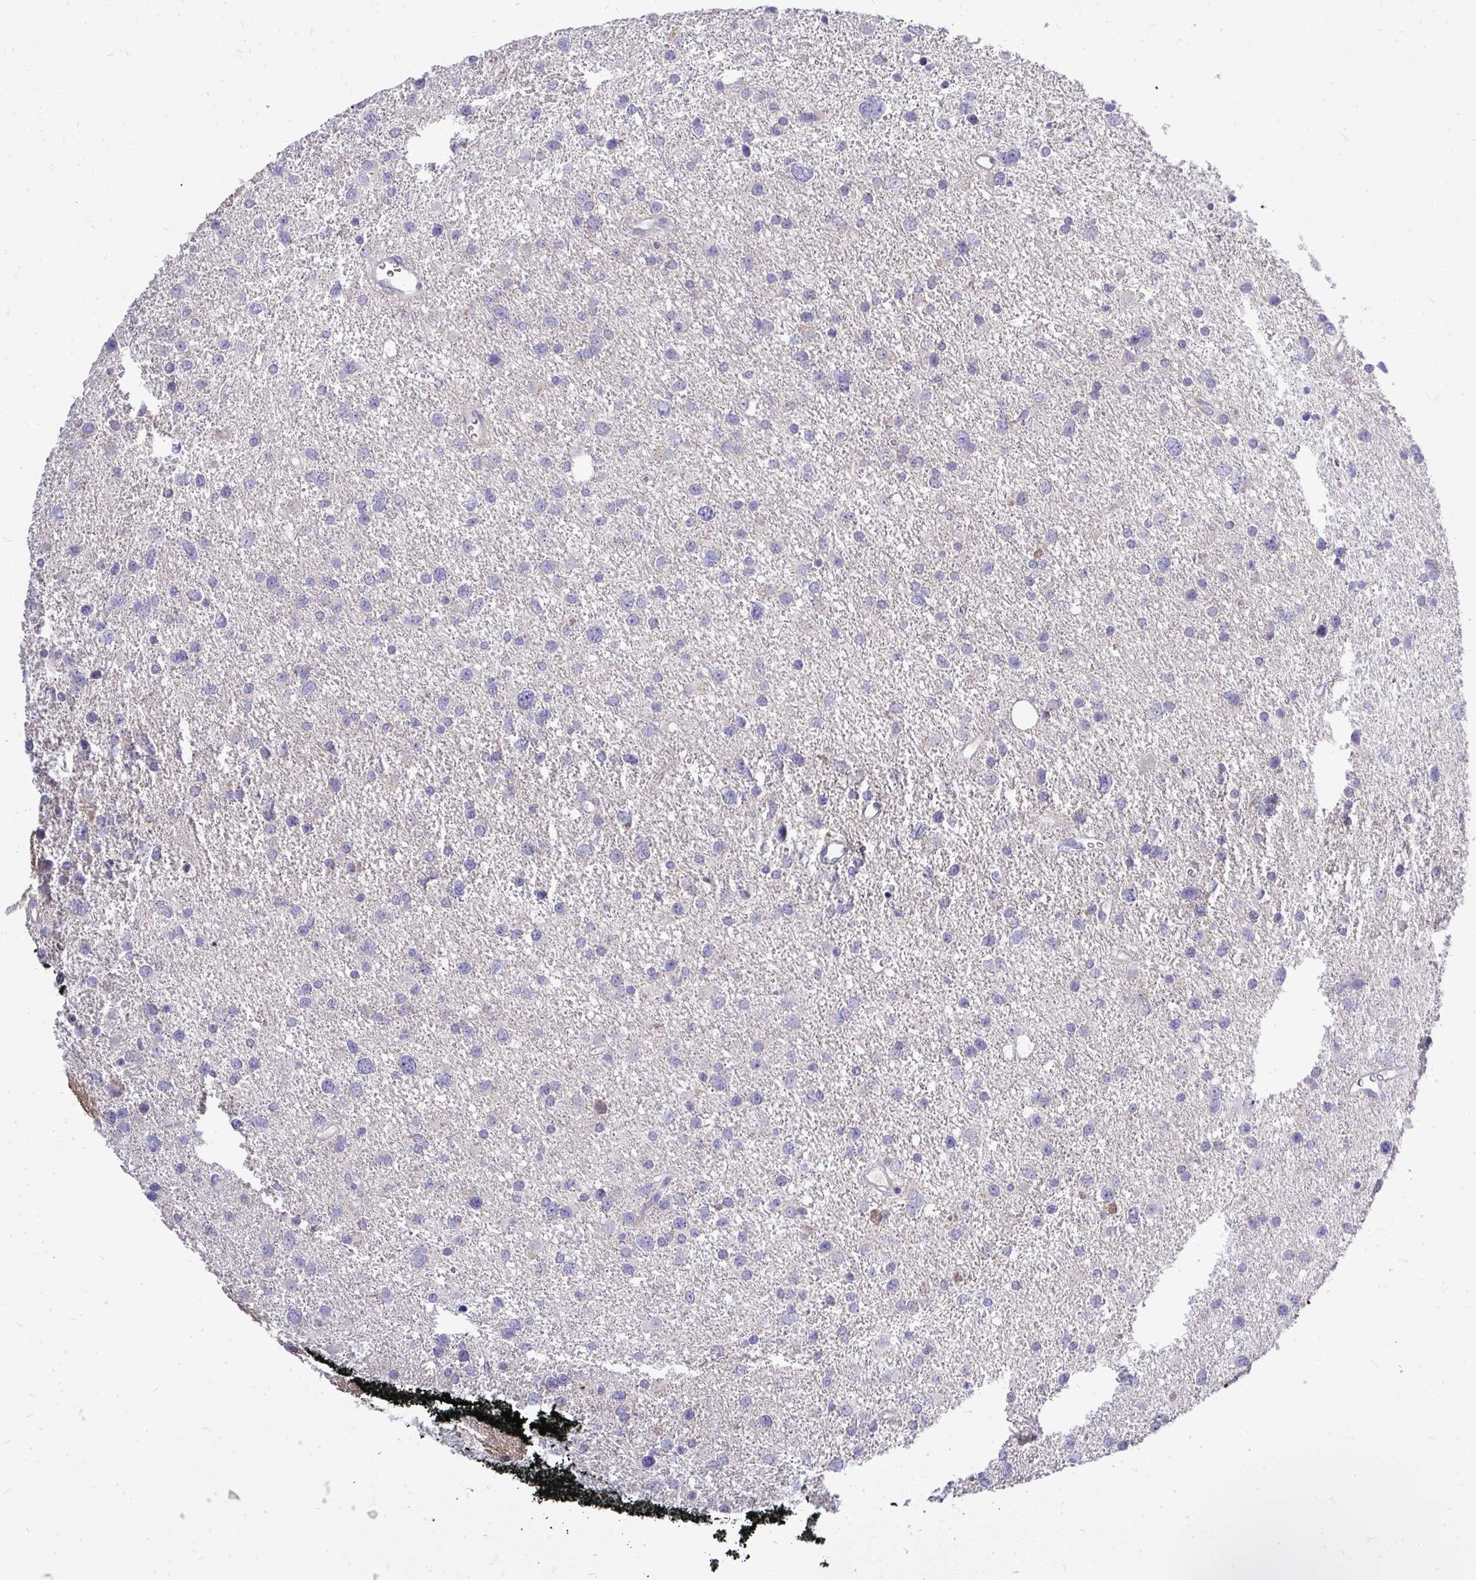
{"staining": {"intensity": "negative", "quantity": "none", "location": "none"}, "tissue": "glioma", "cell_type": "Tumor cells", "image_type": "cancer", "snomed": [{"axis": "morphology", "description": "Glioma, malignant, Low grade"}, {"axis": "topography", "description": "Brain"}], "caption": "DAB immunohistochemical staining of human glioma reveals no significant staining in tumor cells. (Stains: DAB IHC with hematoxylin counter stain, Microscopy: brightfield microscopy at high magnification).", "gene": "OR8D1", "patient": {"sex": "female", "age": 55}}